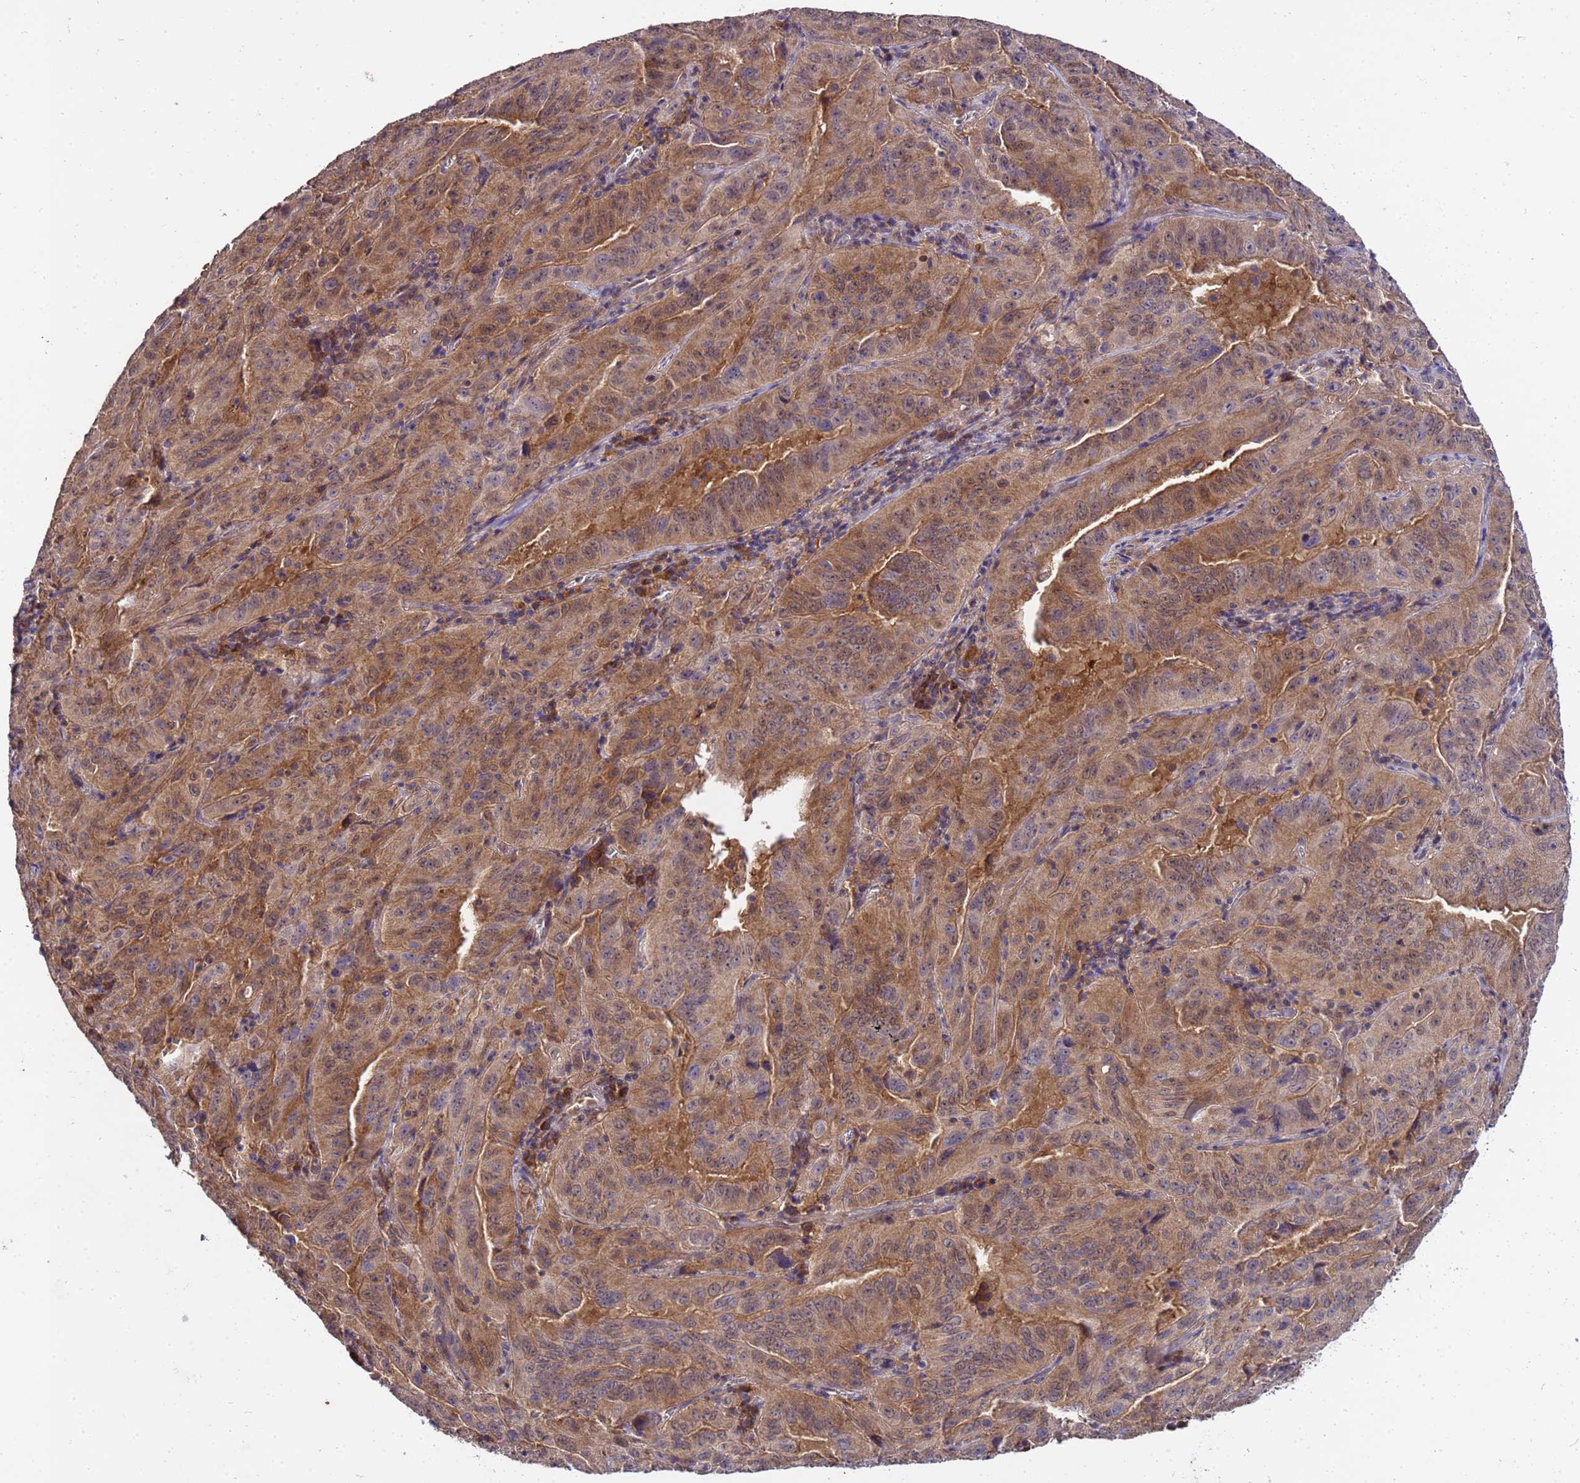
{"staining": {"intensity": "moderate", "quantity": ">75%", "location": "cytoplasmic/membranous"}, "tissue": "pancreatic cancer", "cell_type": "Tumor cells", "image_type": "cancer", "snomed": [{"axis": "morphology", "description": "Adenocarcinoma, NOS"}, {"axis": "topography", "description": "Pancreas"}], "caption": "This is a photomicrograph of IHC staining of pancreatic cancer, which shows moderate positivity in the cytoplasmic/membranous of tumor cells.", "gene": "GSPT2", "patient": {"sex": "male", "age": 63}}